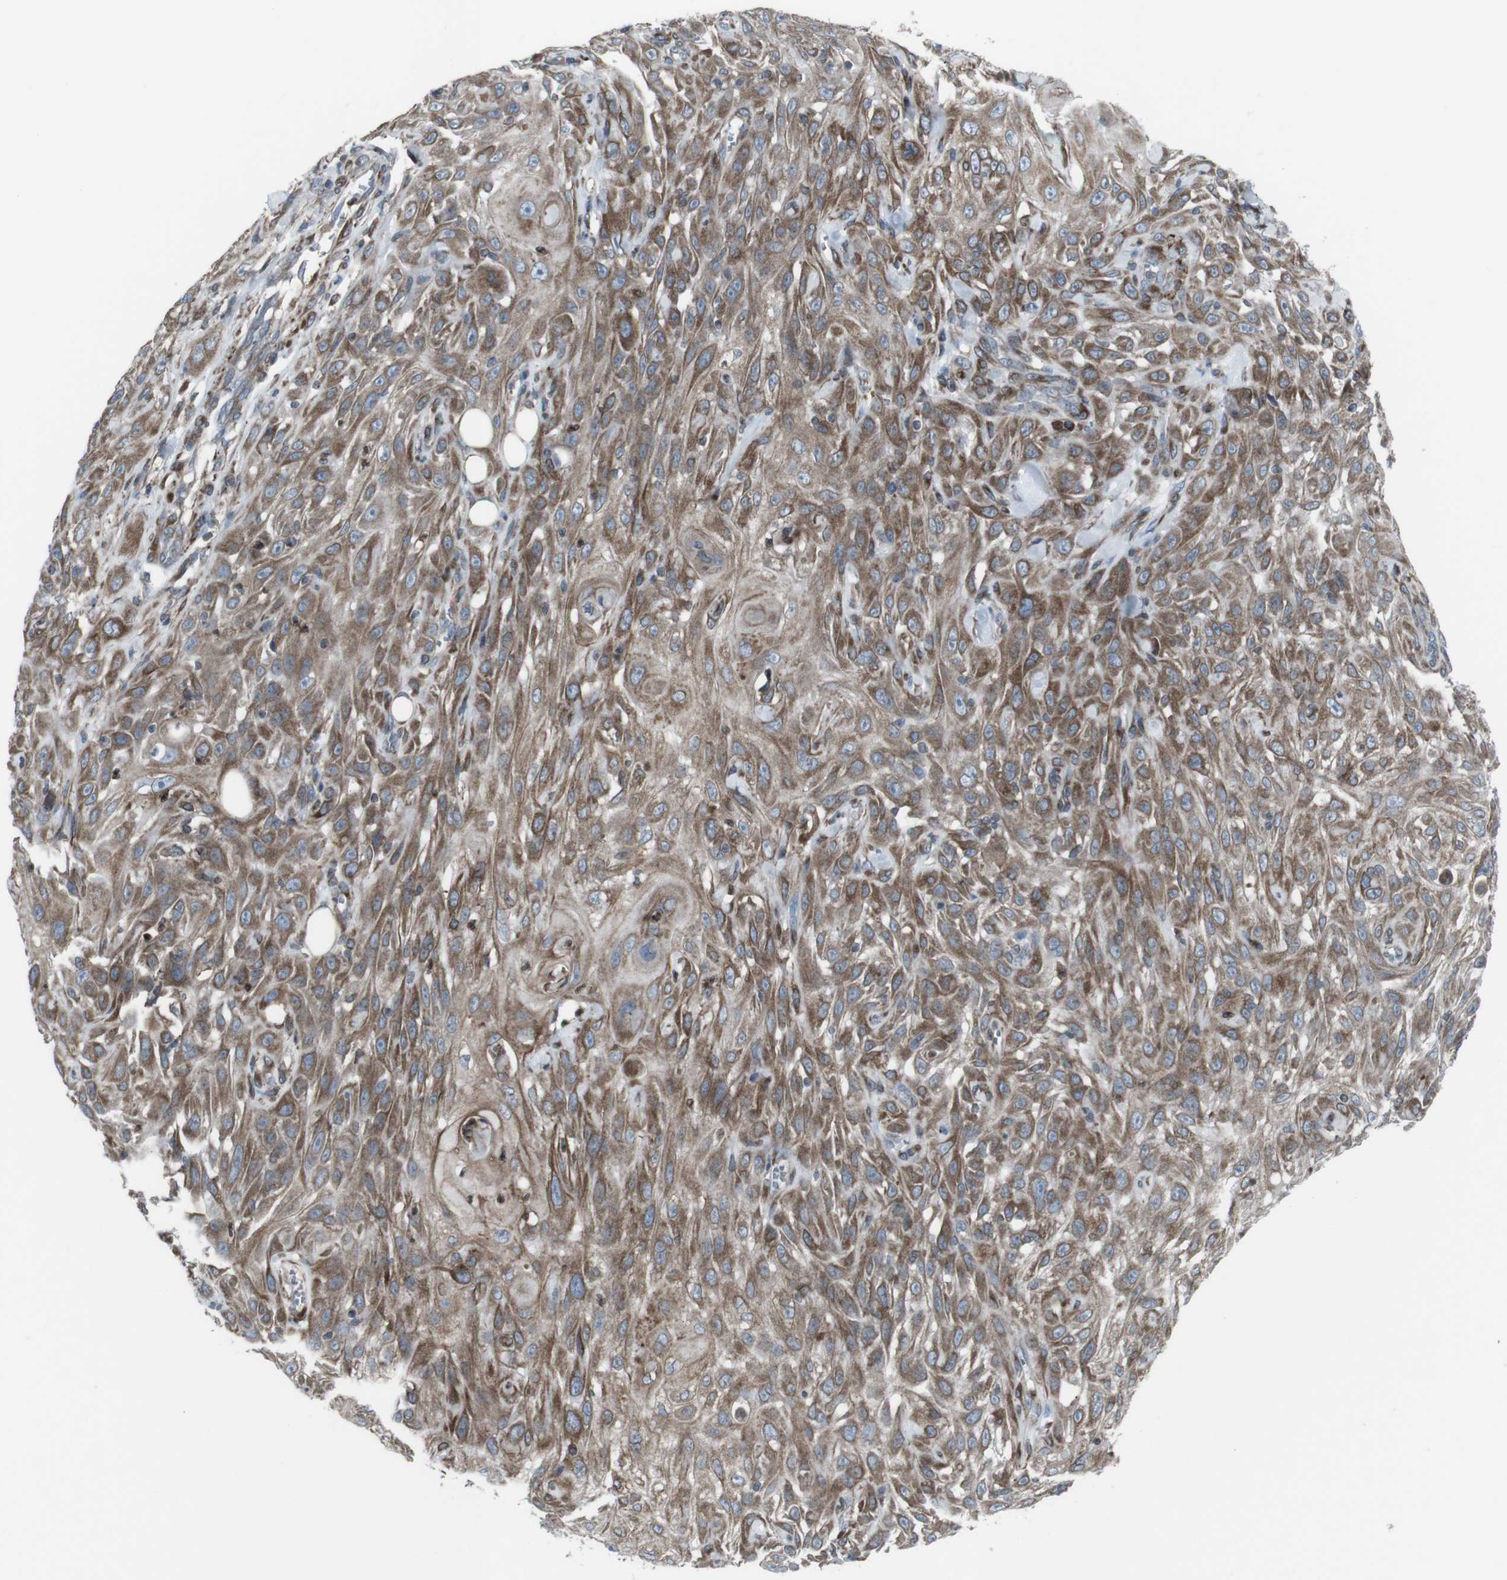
{"staining": {"intensity": "moderate", "quantity": ">75%", "location": "cytoplasmic/membranous"}, "tissue": "skin cancer", "cell_type": "Tumor cells", "image_type": "cancer", "snomed": [{"axis": "morphology", "description": "Squamous cell carcinoma, NOS"}, {"axis": "topography", "description": "Skin"}], "caption": "Immunohistochemistry (IHC) of skin squamous cell carcinoma reveals medium levels of moderate cytoplasmic/membranous positivity in about >75% of tumor cells.", "gene": "LNPK", "patient": {"sex": "male", "age": 75}}